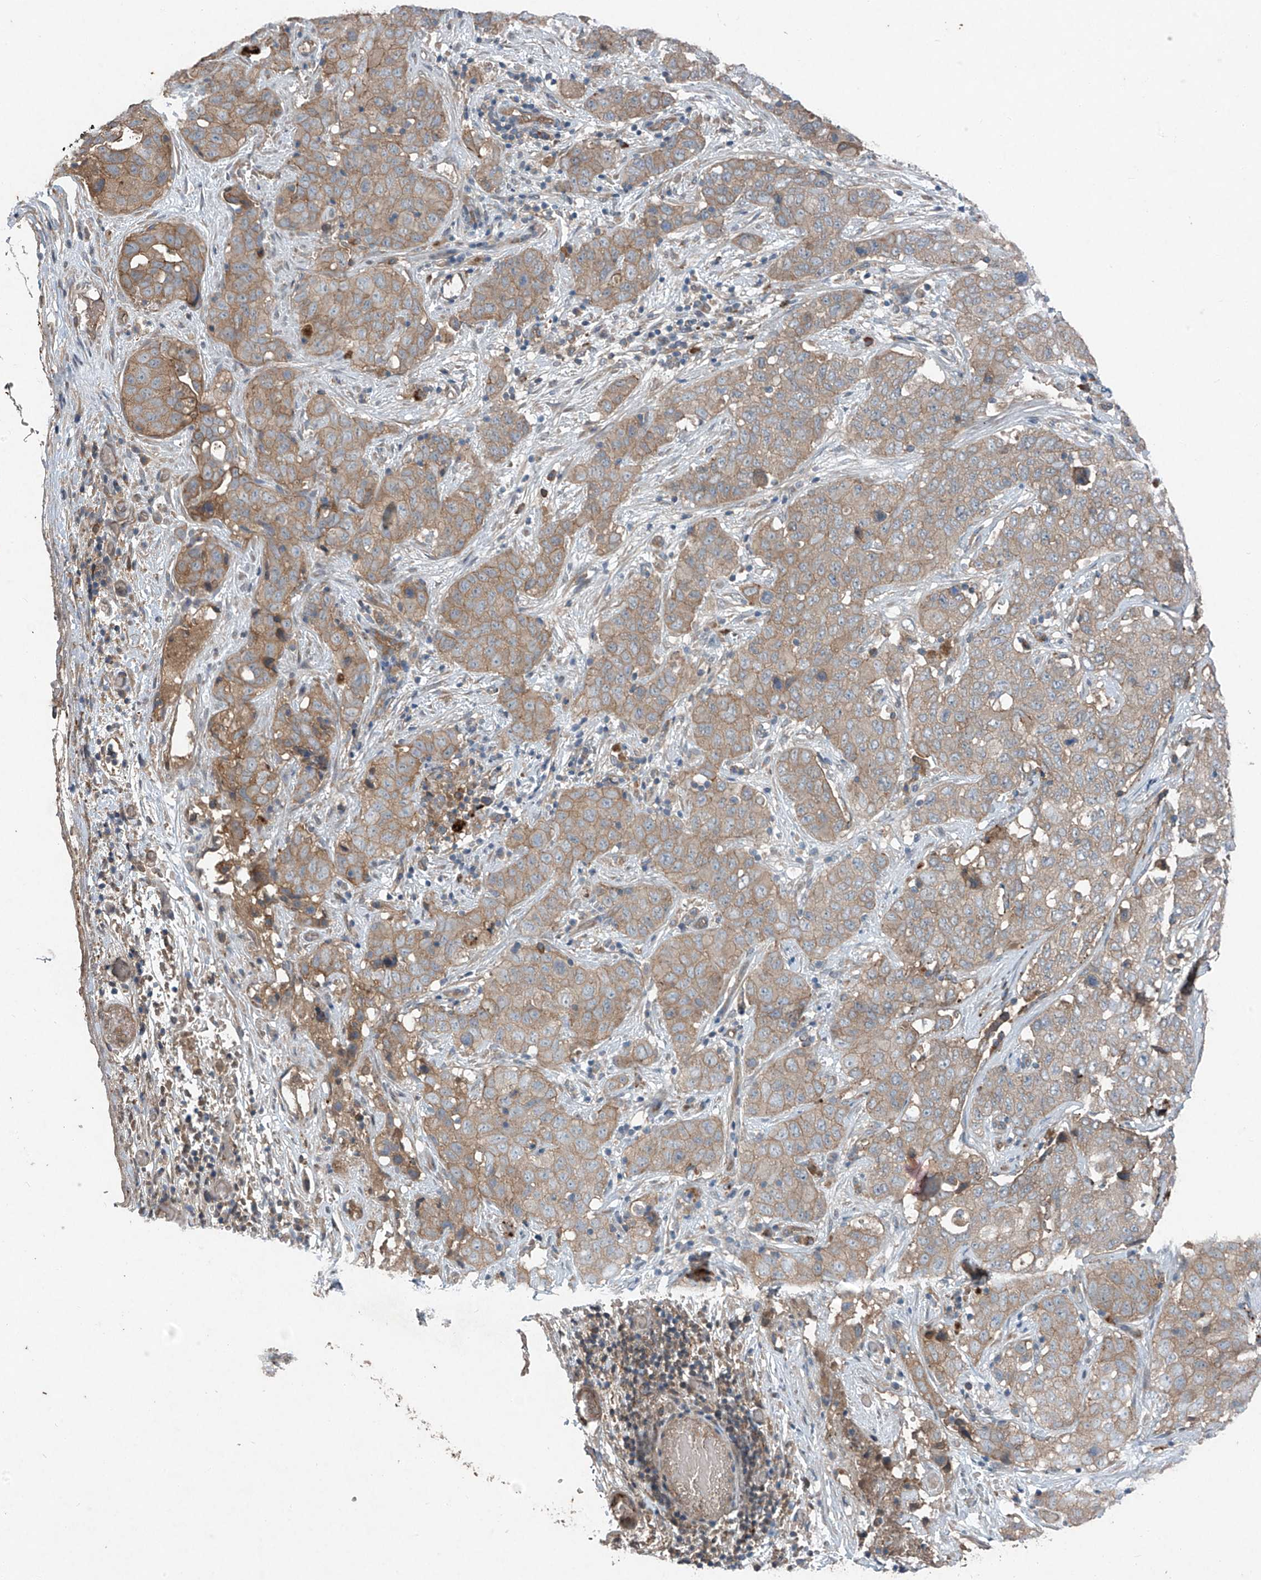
{"staining": {"intensity": "moderate", "quantity": ">75%", "location": "cytoplasmic/membranous"}, "tissue": "stomach cancer", "cell_type": "Tumor cells", "image_type": "cancer", "snomed": [{"axis": "morphology", "description": "Normal tissue, NOS"}, {"axis": "morphology", "description": "Adenocarcinoma, NOS"}, {"axis": "topography", "description": "Lymph node"}, {"axis": "topography", "description": "Stomach"}], "caption": "High-magnification brightfield microscopy of adenocarcinoma (stomach) stained with DAB (brown) and counterstained with hematoxylin (blue). tumor cells exhibit moderate cytoplasmic/membranous staining is seen in about>75% of cells. The staining was performed using DAB to visualize the protein expression in brown, while the nuclei were stained in blue with hematoxylin (Magnification: 20x).", "gene": "FOXRED2", "patient": {"sex": "male", "age": 48}}